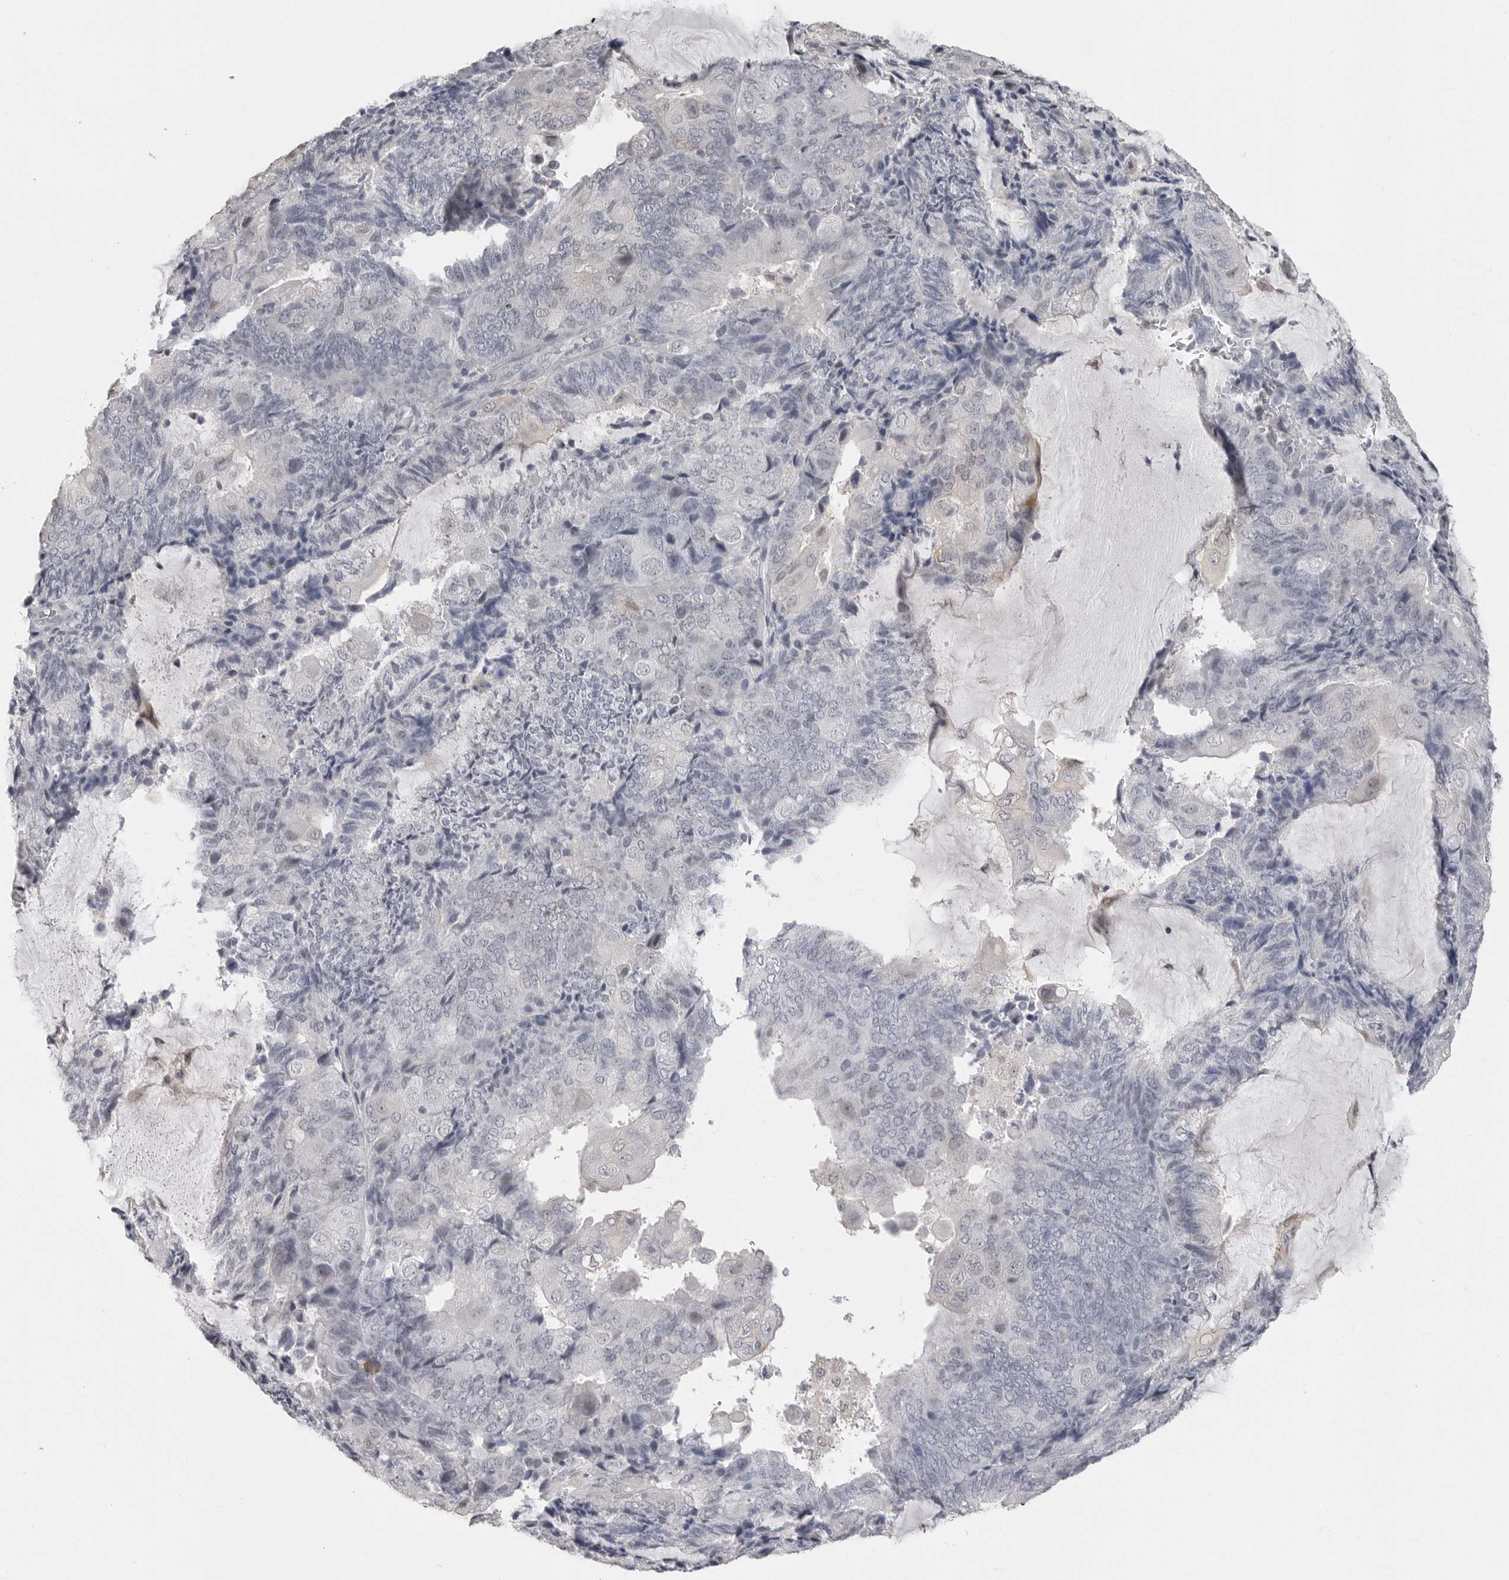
{"staining": {"intensity": "negative", "quantity": "none", "location": "none"}, "tissue": "endometrial cancer", "cell_type": "Tumor cells", "image_type": "cancer", "snomed": [{"axis": "morphology", "description": "Adenocarcinoma, NOS"}, {"axis": "topography", "description": "Endometrium"}], "caption": "Endometrial cancer stained for a protein using immunohistochemistry shows no positivity tumor cells.", "gene": "PLEKHF1", "patient": {"sex": "female", "age": 81}}